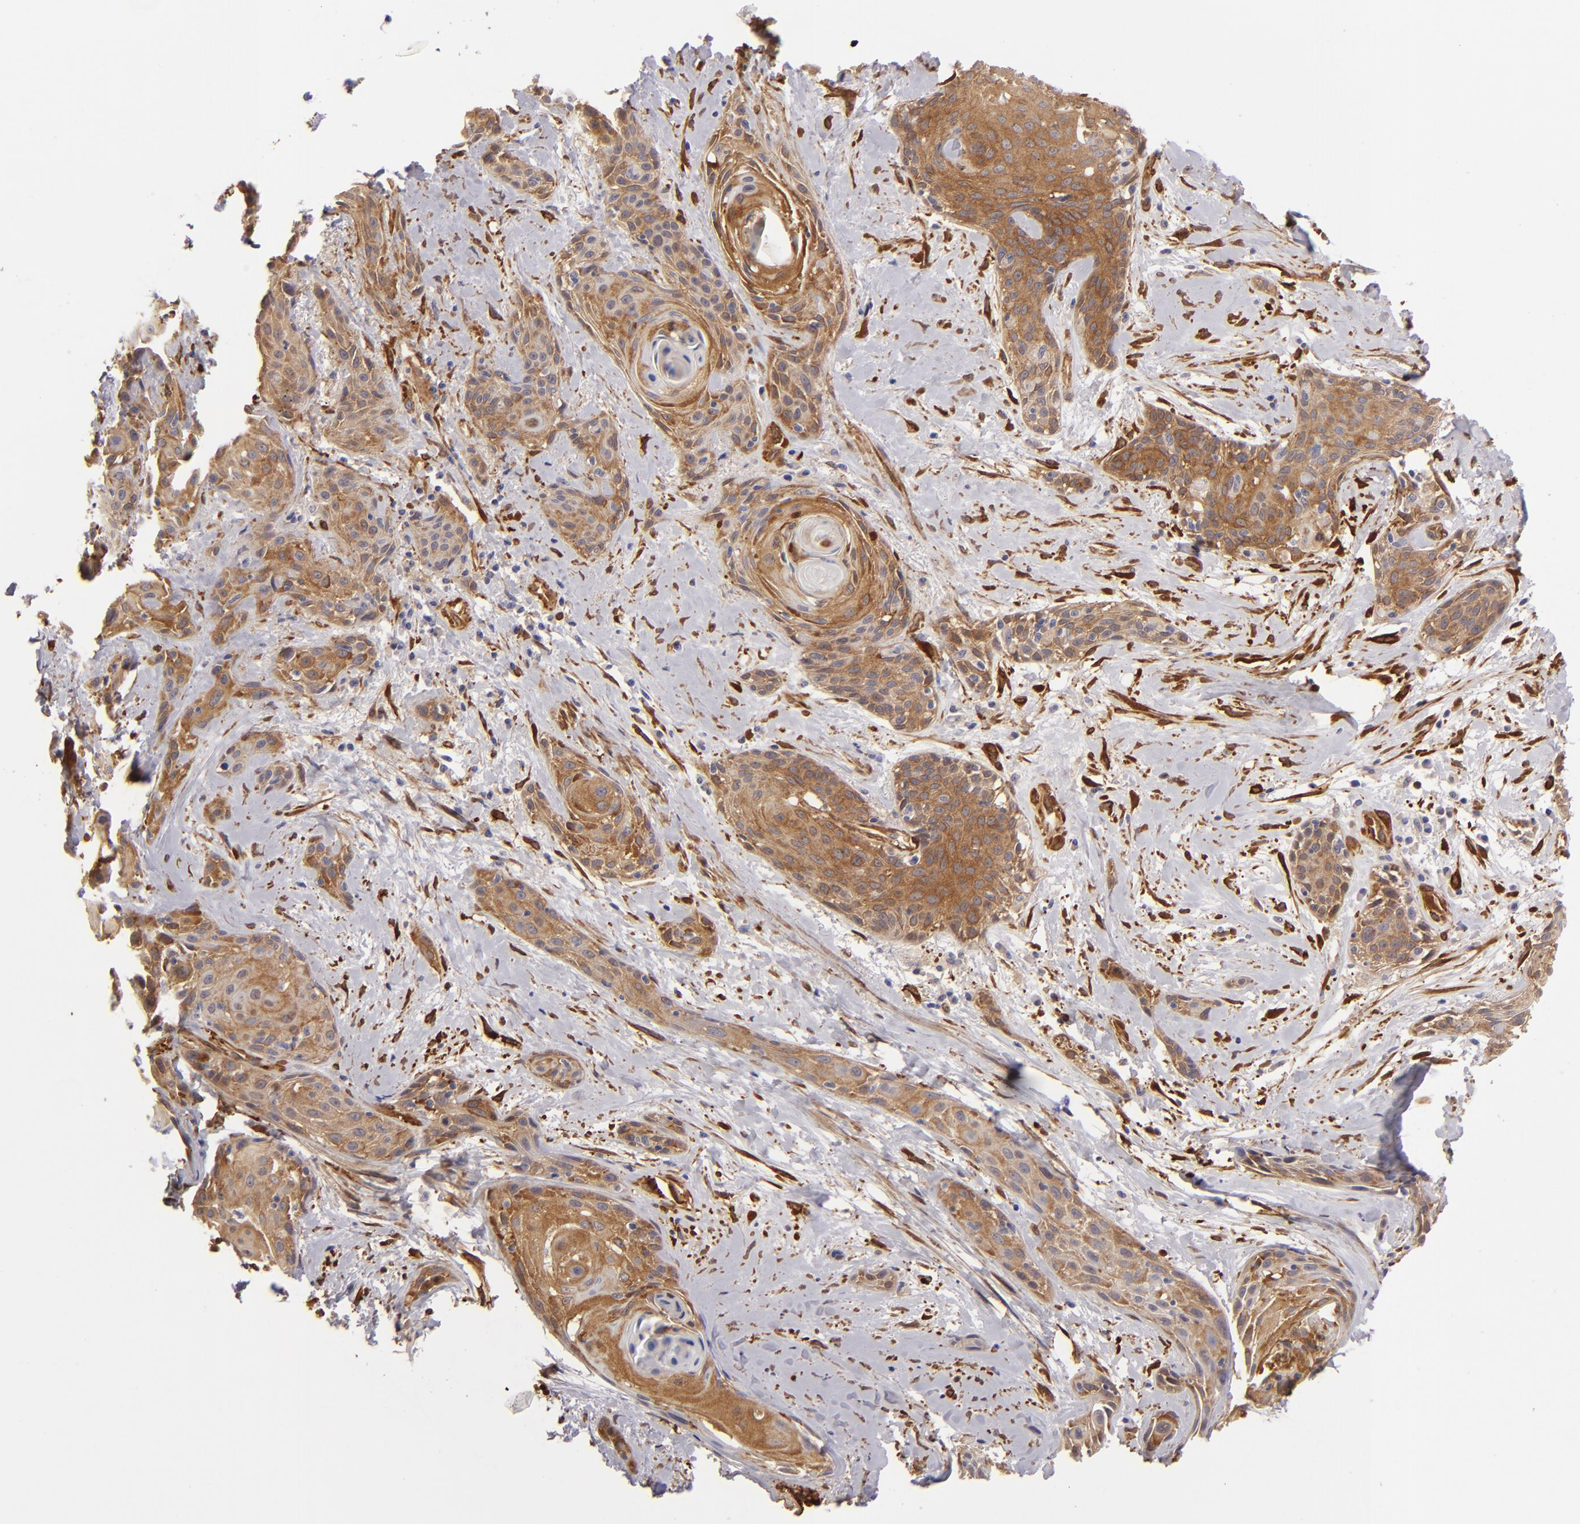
{"staining": {"intensity": "moderate", "quantity": ">75%", "location": "cytoplasmic/membranous"}, "tissue": "skin cancer", "cell_type": "Tumor cells", "image_type": "cancer", "snomed": [{"axis": "morphology", "description": "Squamous cell carcinoma, NOS"}, {"axis": "topography", "description": "Skin"}, {"axis": "topography", "description": "Anal"}], "caption": "Immunohistochemical staining of squamous cell carcinoma (skin) shows medium levels of moderate cytoplasmic/membranous protein positivity in approximately >75% of tumor cells.", "gene": "VCL", "patient": {"sex": "male", "age": 64}}